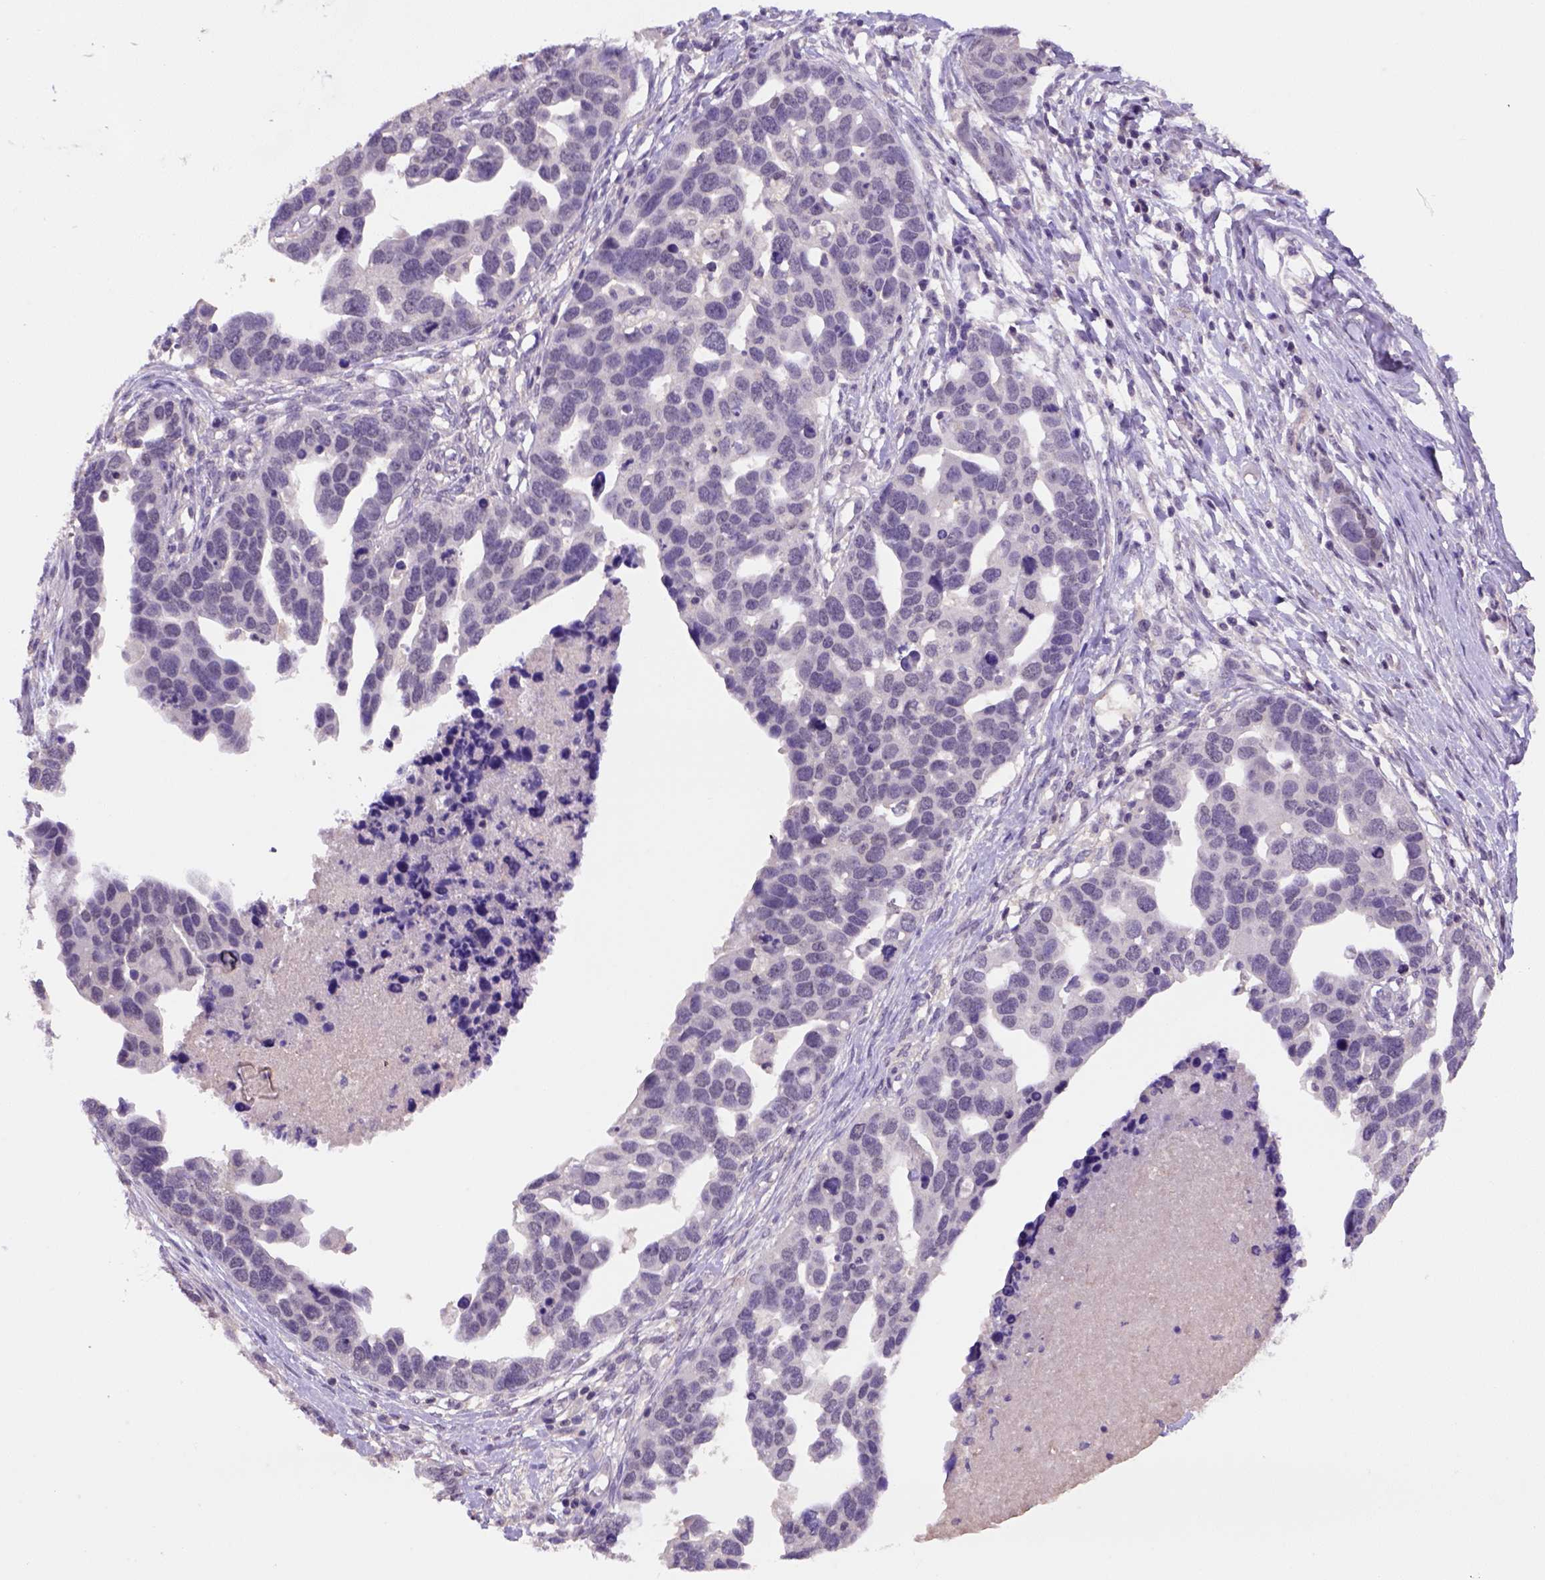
{"staining": {"intensity": "weak", "quantity": "25%-75%", "location": "cytoplasmic/membranous,nuclear"}, "tissue": "ovarian cancer", "cell_type": "Tumor cells", "image_type": "cancer", "snomed": [{"axis": "morphology", "description": "Cystadenocarcinoma, serous, NOS"}, {"axis": "topography", "description": "Ovary"}], "caption": "IHC of human ovarian cancer (serous cystadenocarcinoma) displays low levels of weak cytoplasmic/membranous and nuclear expression in about 25%-75% of tumor cells.", "gene": "SCML4", "patient": {"sex": "female", "age": 54}}